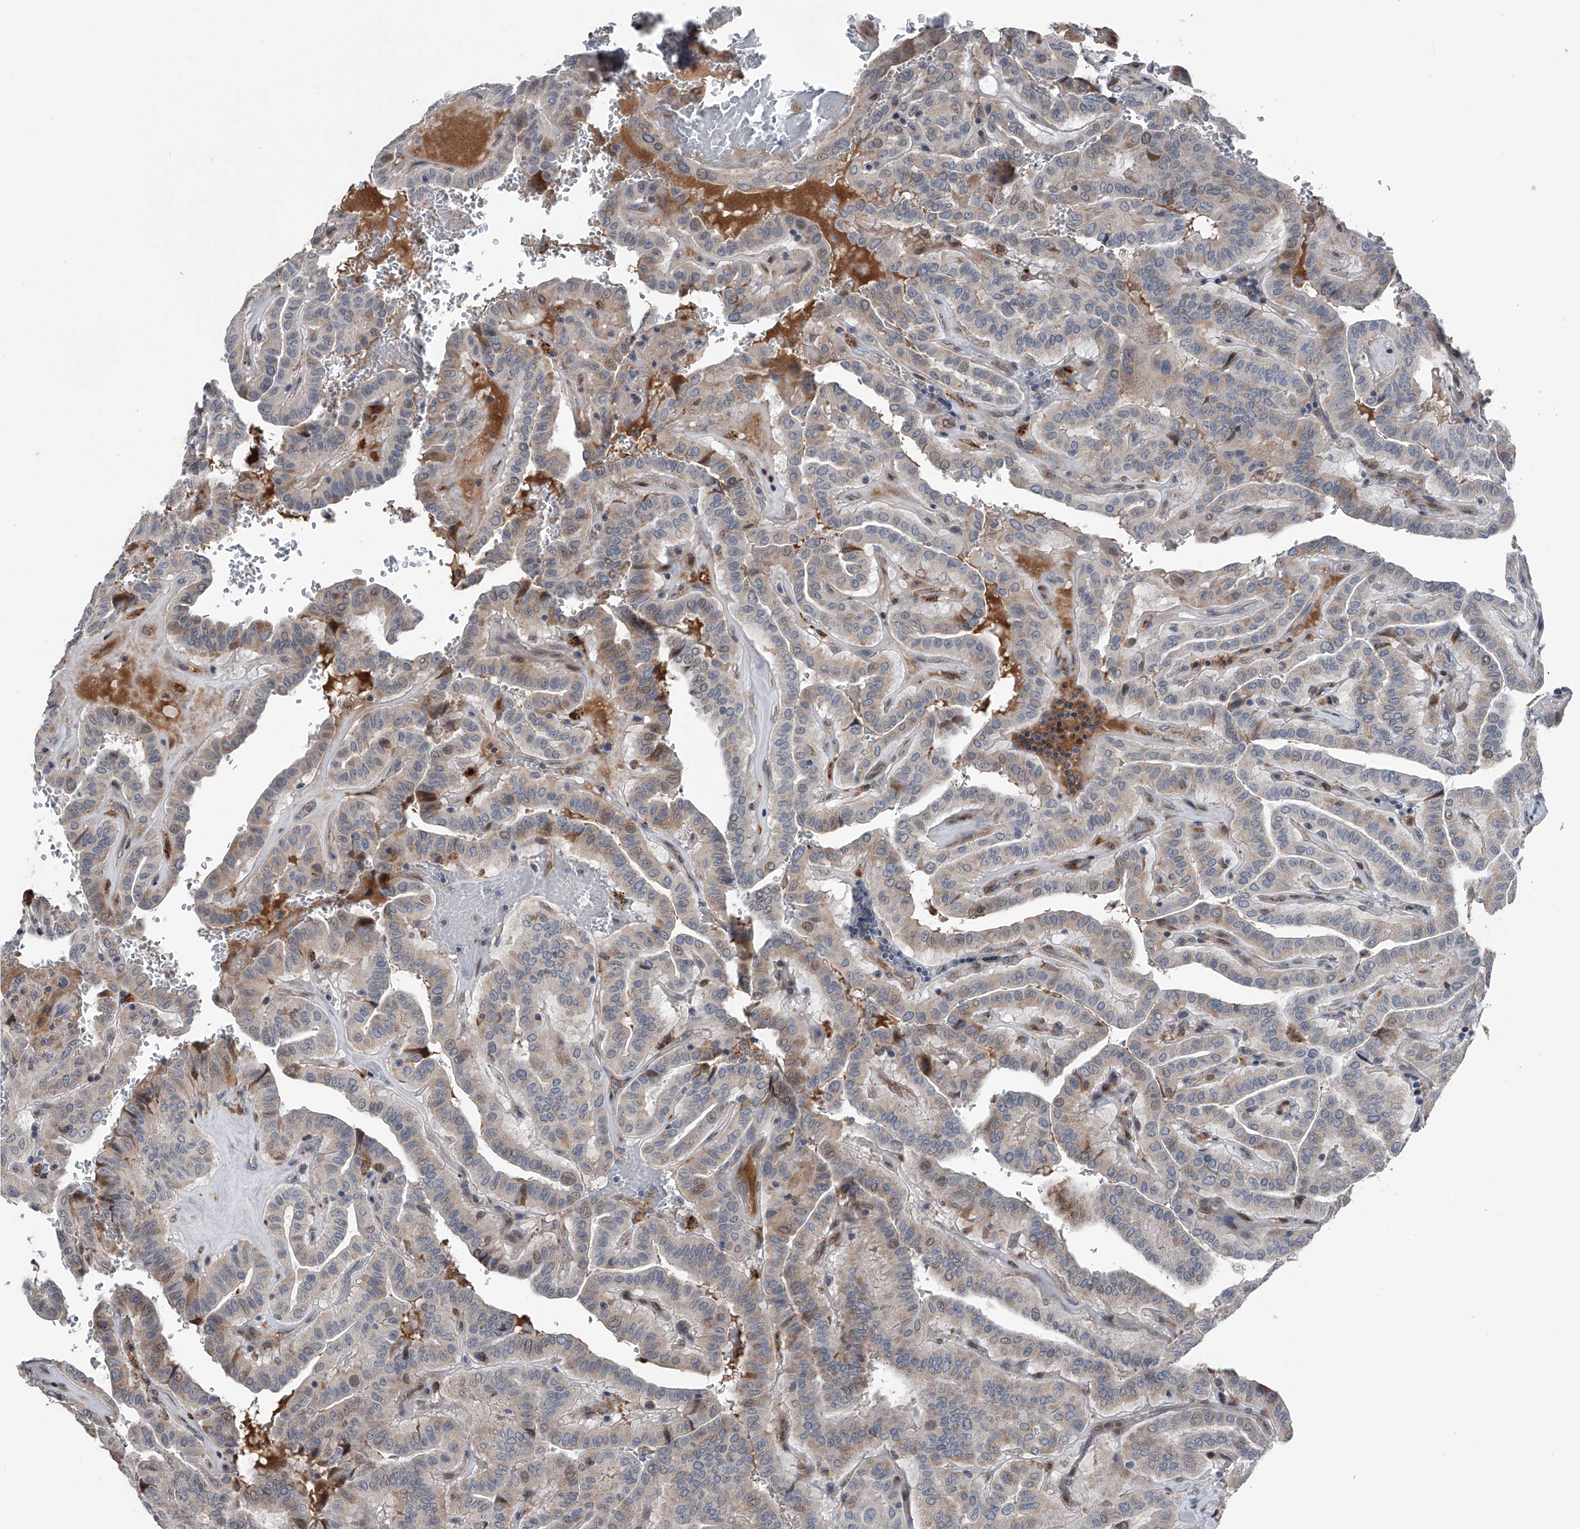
{"staining": {"intensity": "weak", "quantity": "25%-75%", "location": "cytoplasmic/membranous"}, "tissue": "thyroid cancer", "cell_type": "Tumor cells", "image_type": "cancer", "snomed": [{"axis": "morphology", "description": "Papillary adenocarcinoma, NOS"}, {"axis": "topography", "description": "Thyroid gland"}], "caption": "DAB immunohistochemical staining of human papillary adenocarcinoma (thyroid) shows weak cytoplasmic/membranous protein expression in approximately 25%-75% of tumor cells.", "gene": "DST", "patient": {"sex": "male", "age": 77}}